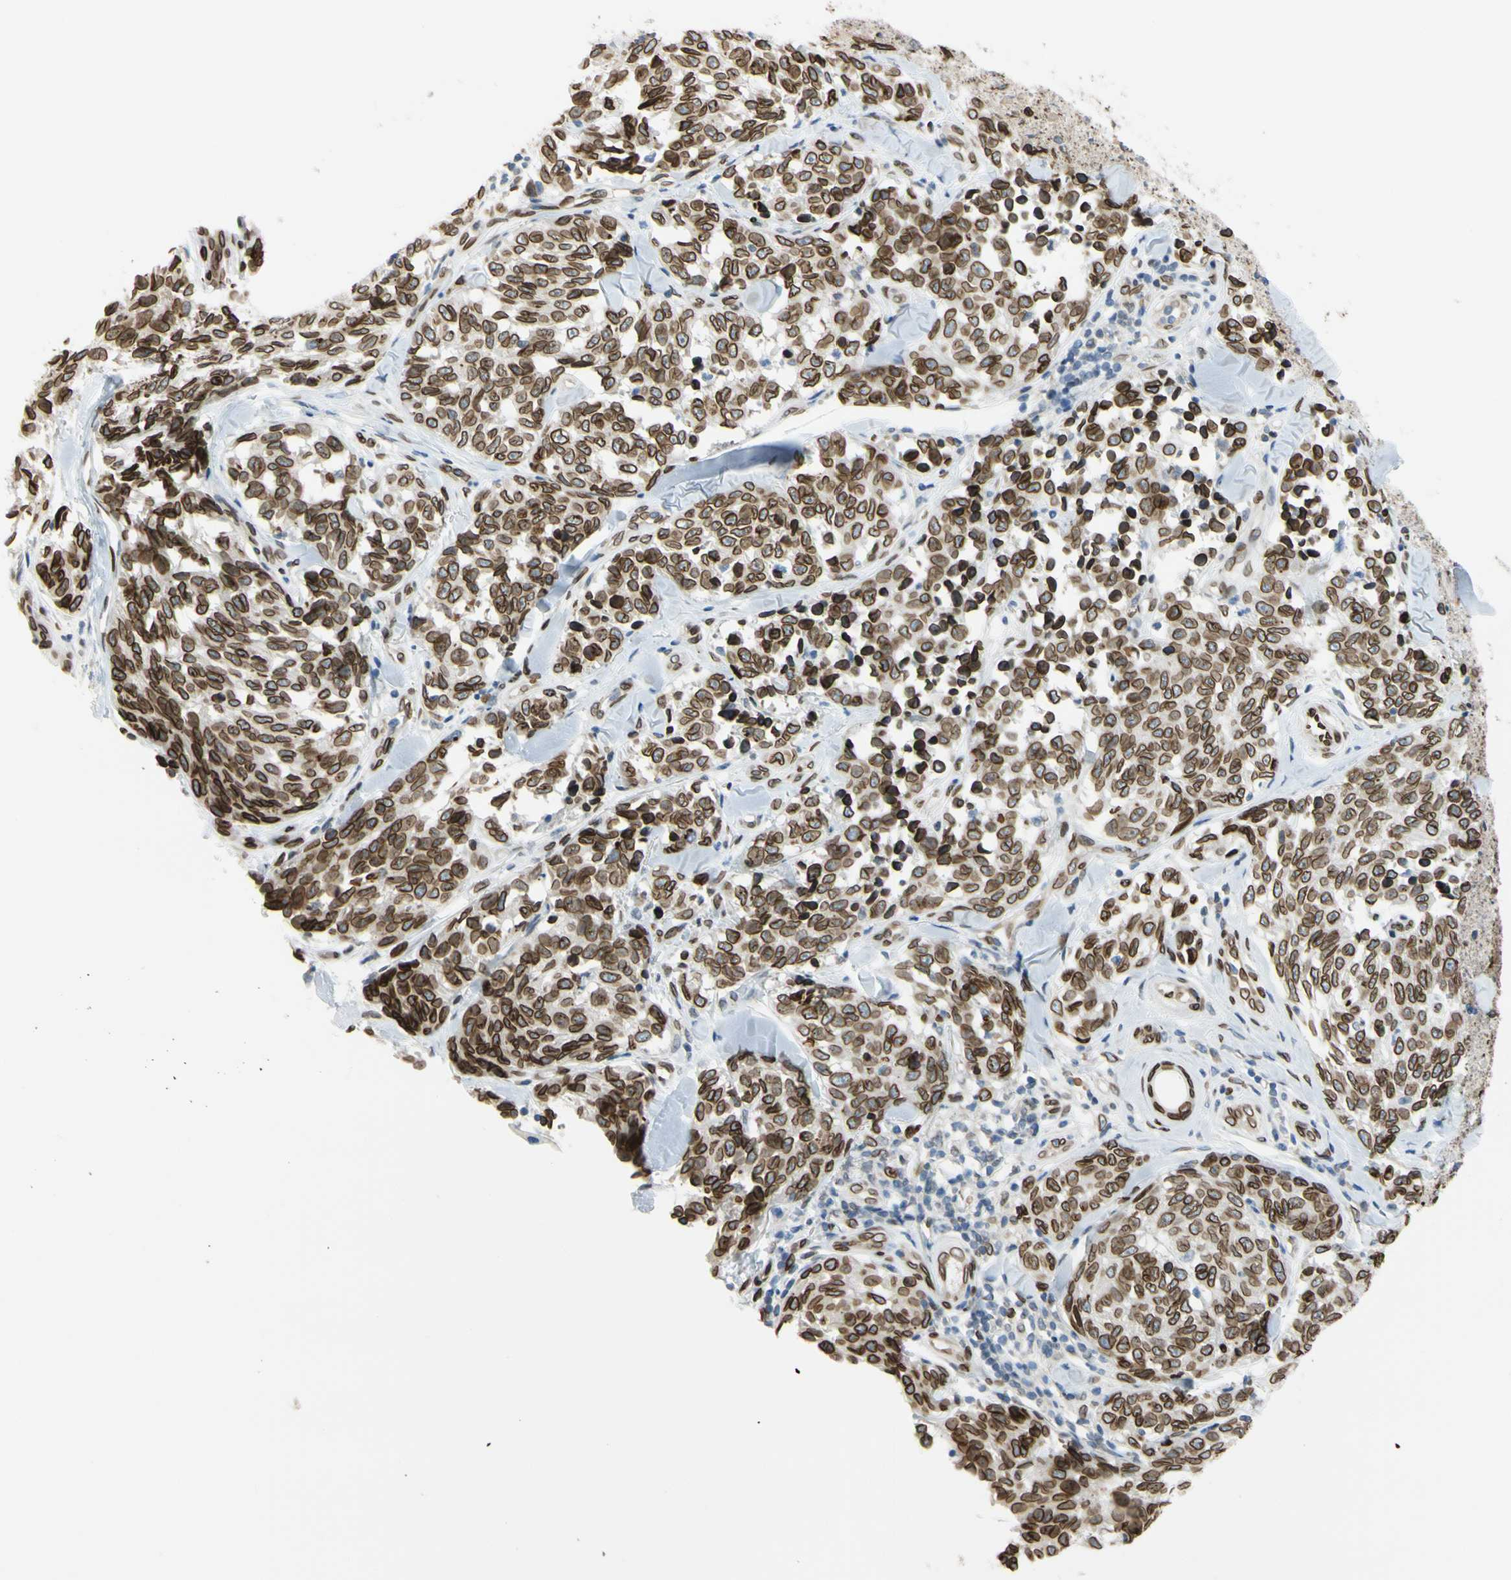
{"staining": {"intensity": "strong", "quantity": ">75%", "location": "cytoplasmic/membranous,nuclear"}, "tissue": "melanoma", "cell_type": "Tumor cells", "image_type": "cancer", "snomed": [{"axis": "morphology", "description": "Malignant melanoma, NOS"}, {"axis": "topography", "description": "Skin"}], "caption": "Tumor cells exhibit high levels of strong cytoplasmic/membranous and nuclear positivity in approximately >75% of cells in human malignant melanoma.", "gene": "SUN1", "patient": {"sex": "female", "age": 64}}